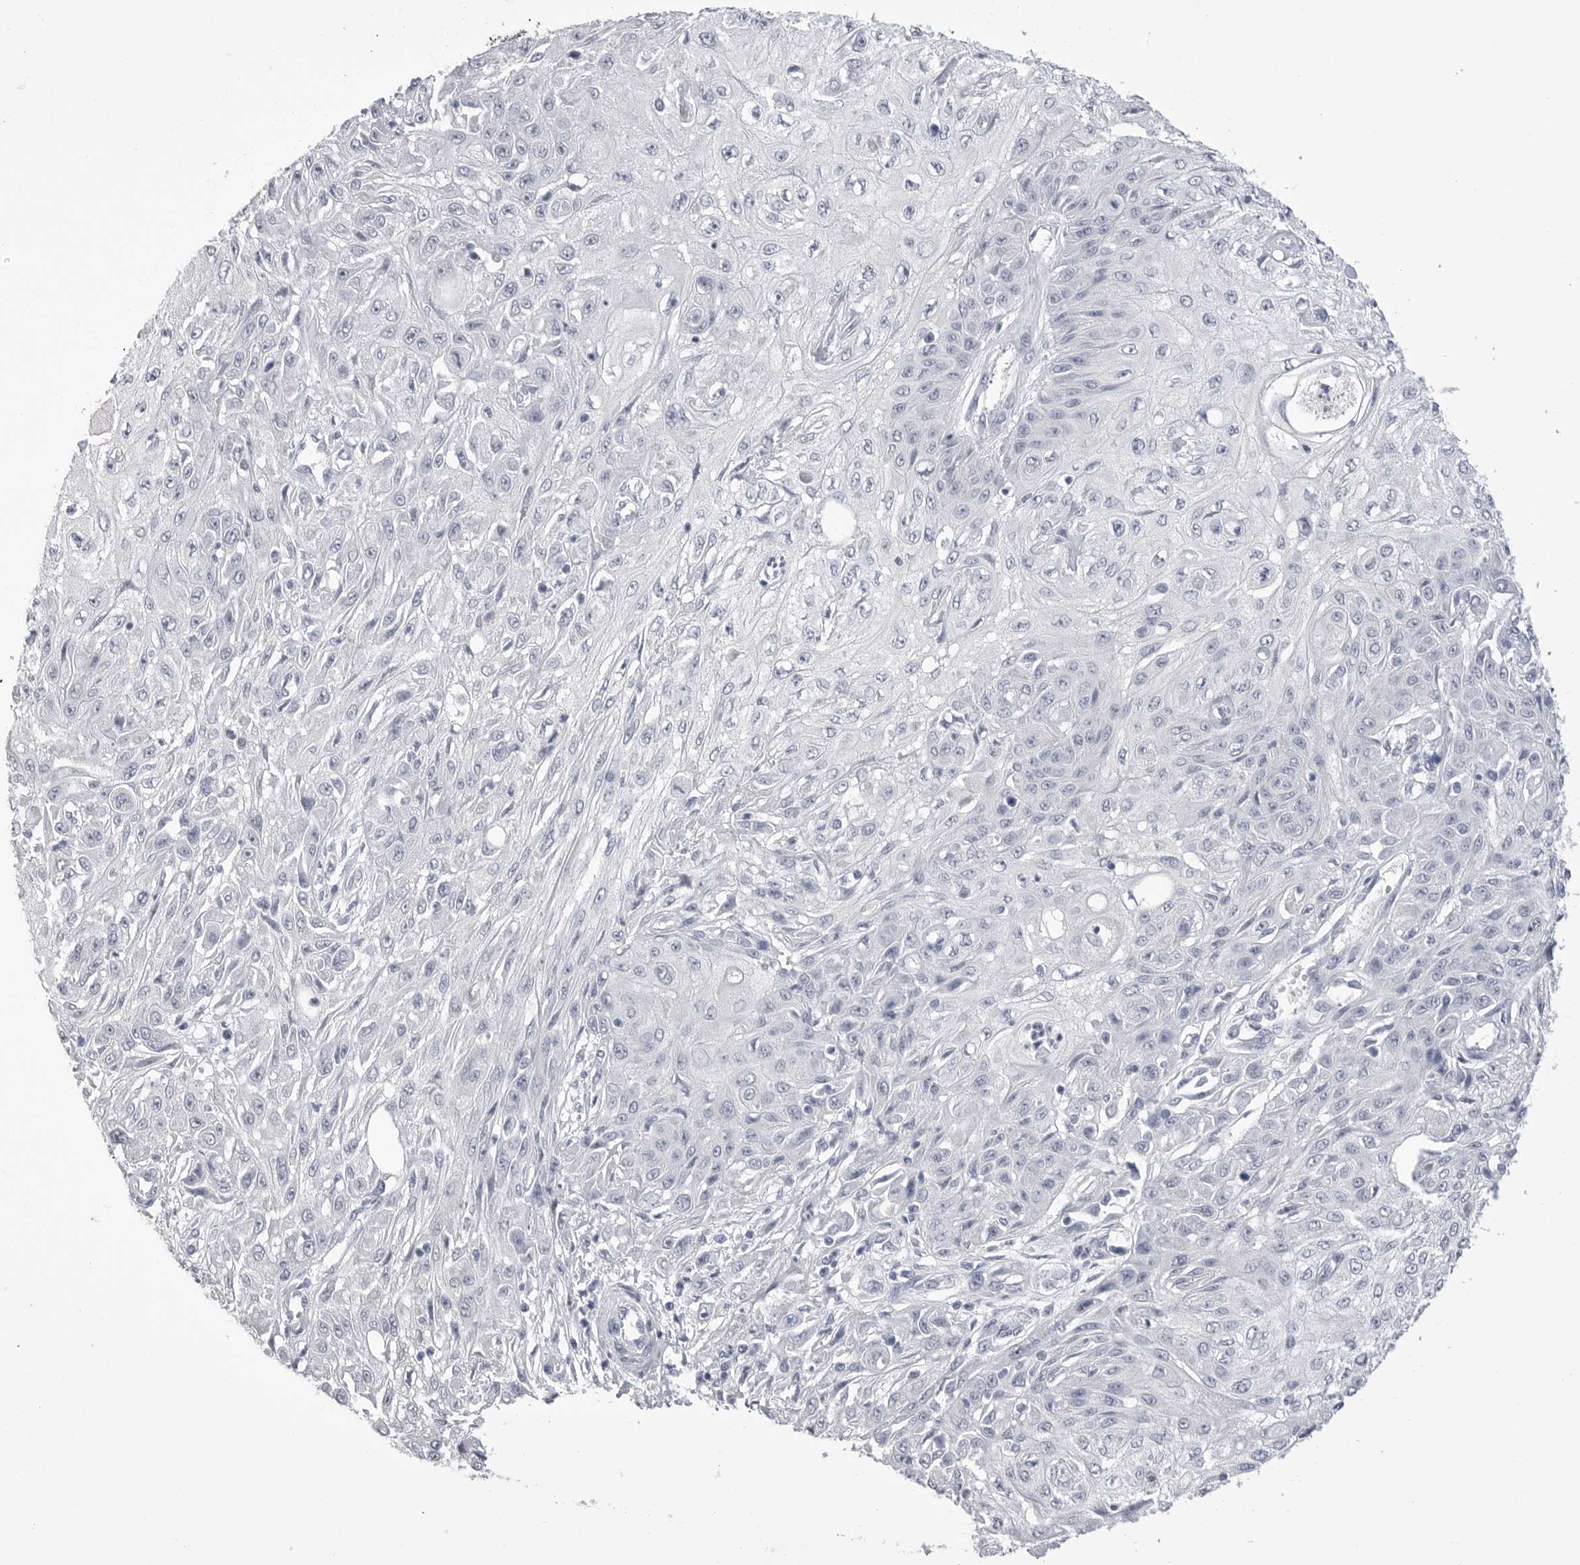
{"staining": {"intensity": "negative", "quantity": "none", "location": "none"}, "tissue": "skin cancer", "cell_type": "Tumor cells", "image_type": "cancer", "snomed": [{"axis": "morphology", "description": "Squamous cell carcinoma, NOS"}, {"axis": "morphology", "description": "Squamous cell carcinoma, metastatic, NOS"}, {"axis": "topography", "description": "Skin"}, {"axis": "topography", "description": "Lymph node"}], "caption": "Image shows no protein positivity in tumor cells of metastatic squamous cell carcinoma (skin) tissue. (Immunohistochemistry, brightfield microscopy, high magnification).", "gene": "CPB1", "patient": {"sex": "male", "age": 75}}